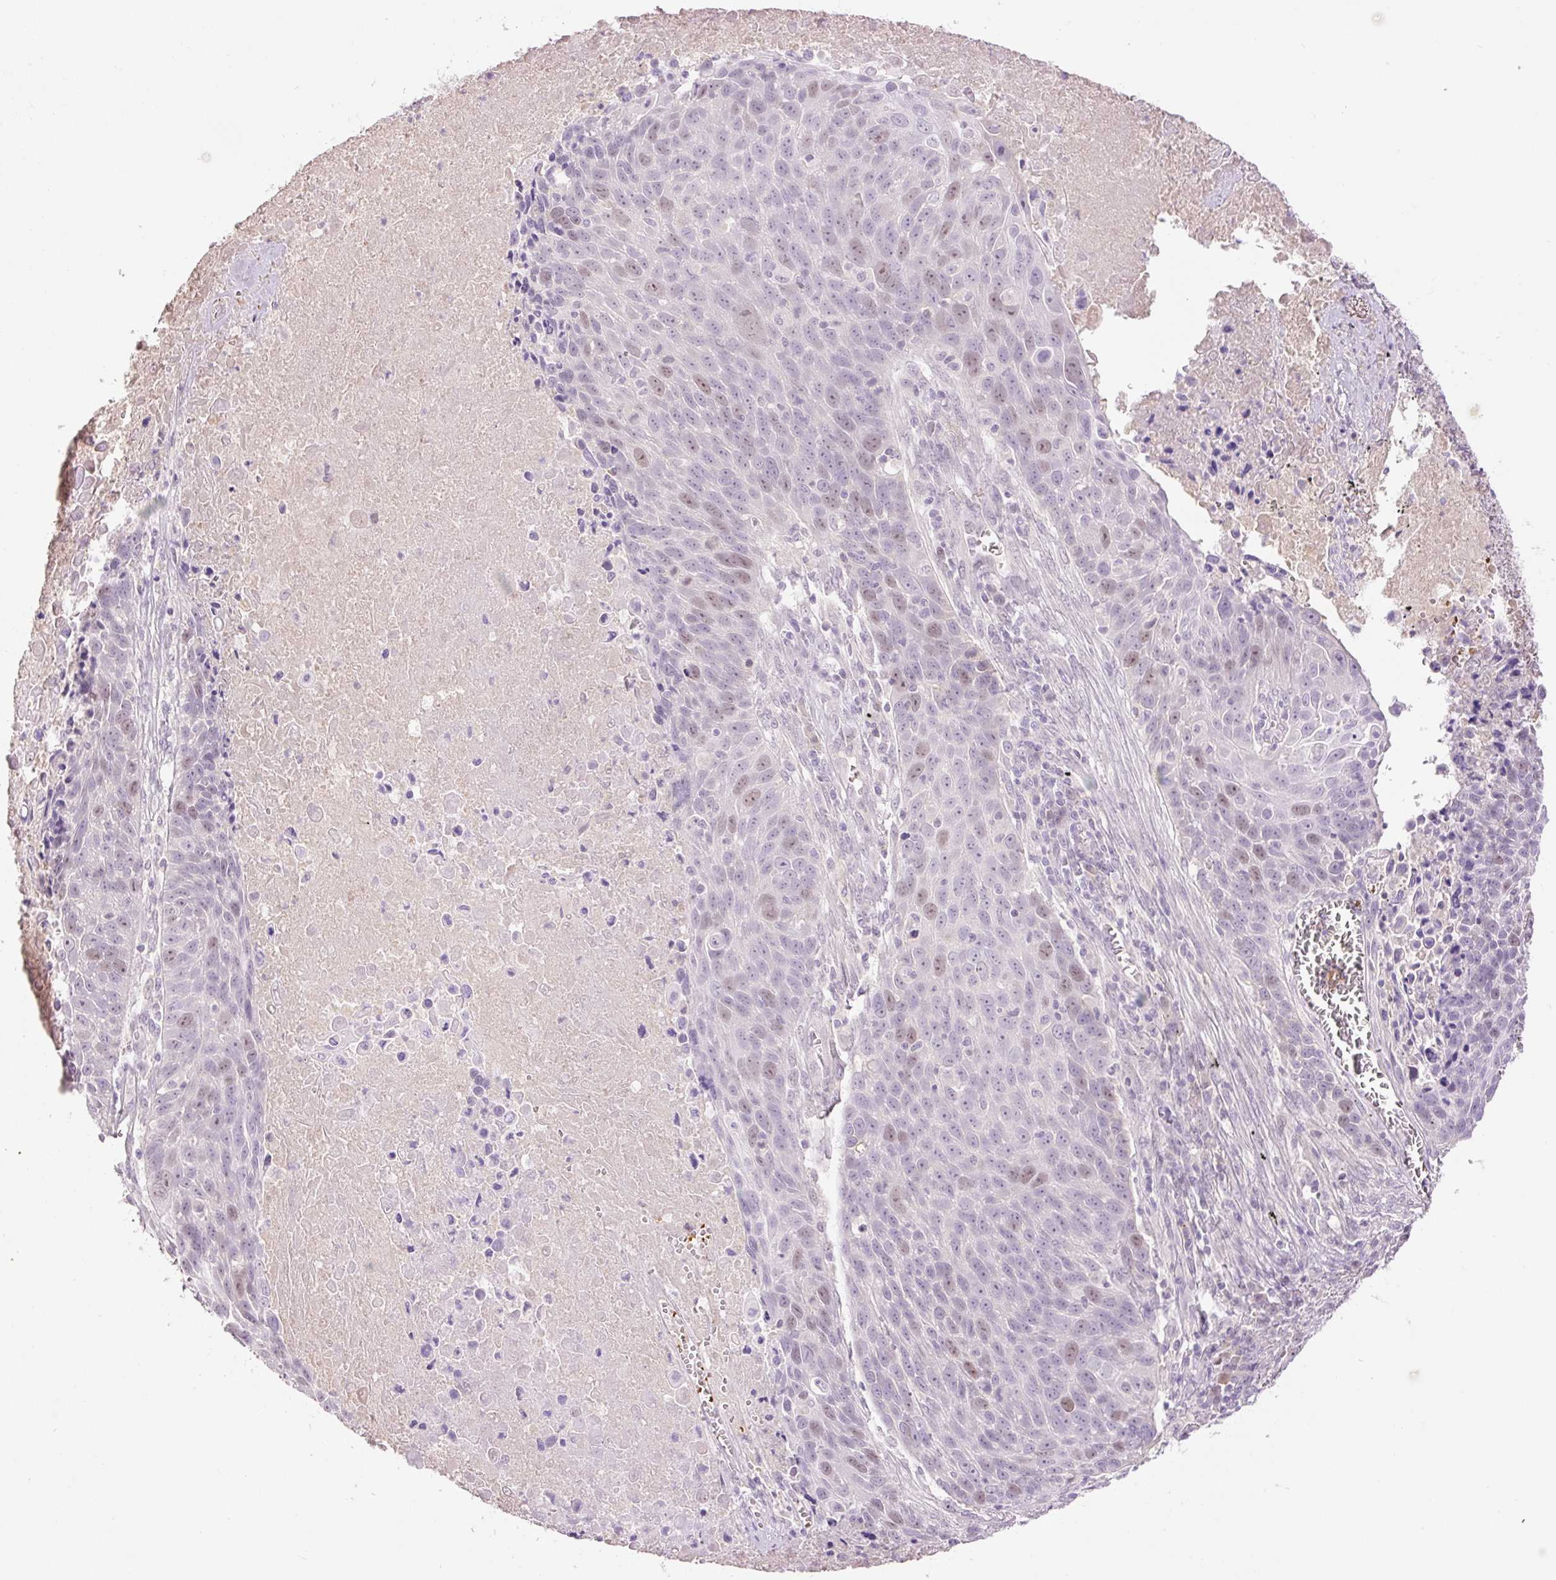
{"staining": {"intensity": "weak", "quantity": "25%-75%", "location": "nuclear"}, "tissue": "lung cancer", "cell_type": "Tumor cells", "image_type": "cancer", "snomed": [{"axis": "morphology", "description": "Squamous cell carcinoma, NOS"}, {"axis": "topography", "description": "Lung"}], "caption": "Immunohistochemical staining of human lung cancer demonstrates low levels of weak nuclear protein positivity in approximately 25%-75% of tumor cells. (DAB (3,3'-diaminobenzidine) = brown stain, brightfield microscopy at high magnification).", "gene": "LY6G6D", "patient": {"sex": "male", "age": 78}}